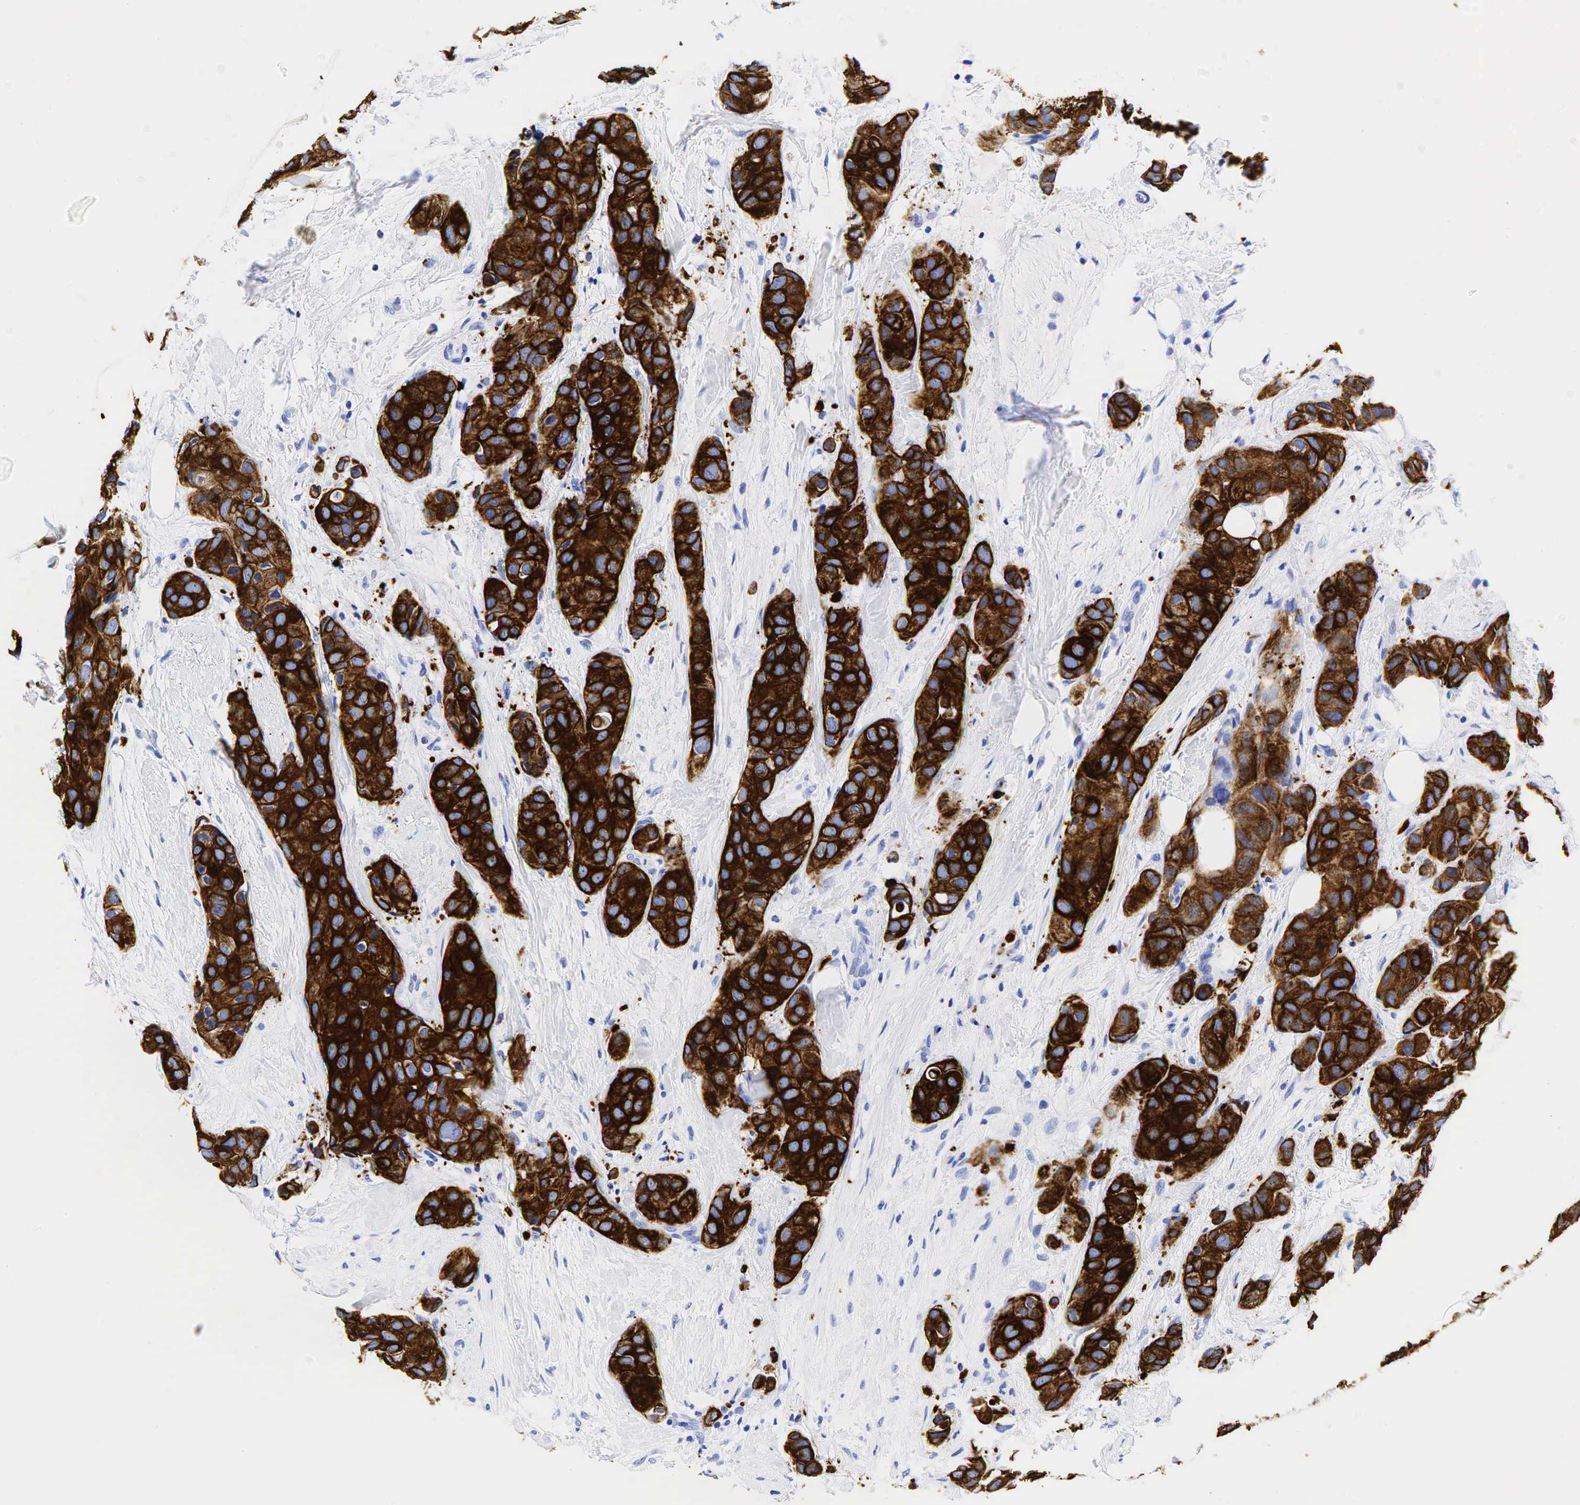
{"staining": {"intensity": "strong", "quantity": ">75%", "location": "cytoplasmic/membranous"}, "tissue": "breast cancer", "cell_type": "Tumor cells", "image_type": "cancer", "snomed": [{"axis": "morphology", "description": "Duct carcinoma"}, {"axis": "topography", "description": "Breast"}], "caption": "Protein staining of breast cancer tissue exhibits strong cytoplasmic/membranous positivity in about >75% of tumor cells.", "gene": "KRT19", "patient": {"sex": "female", "age": 68}}